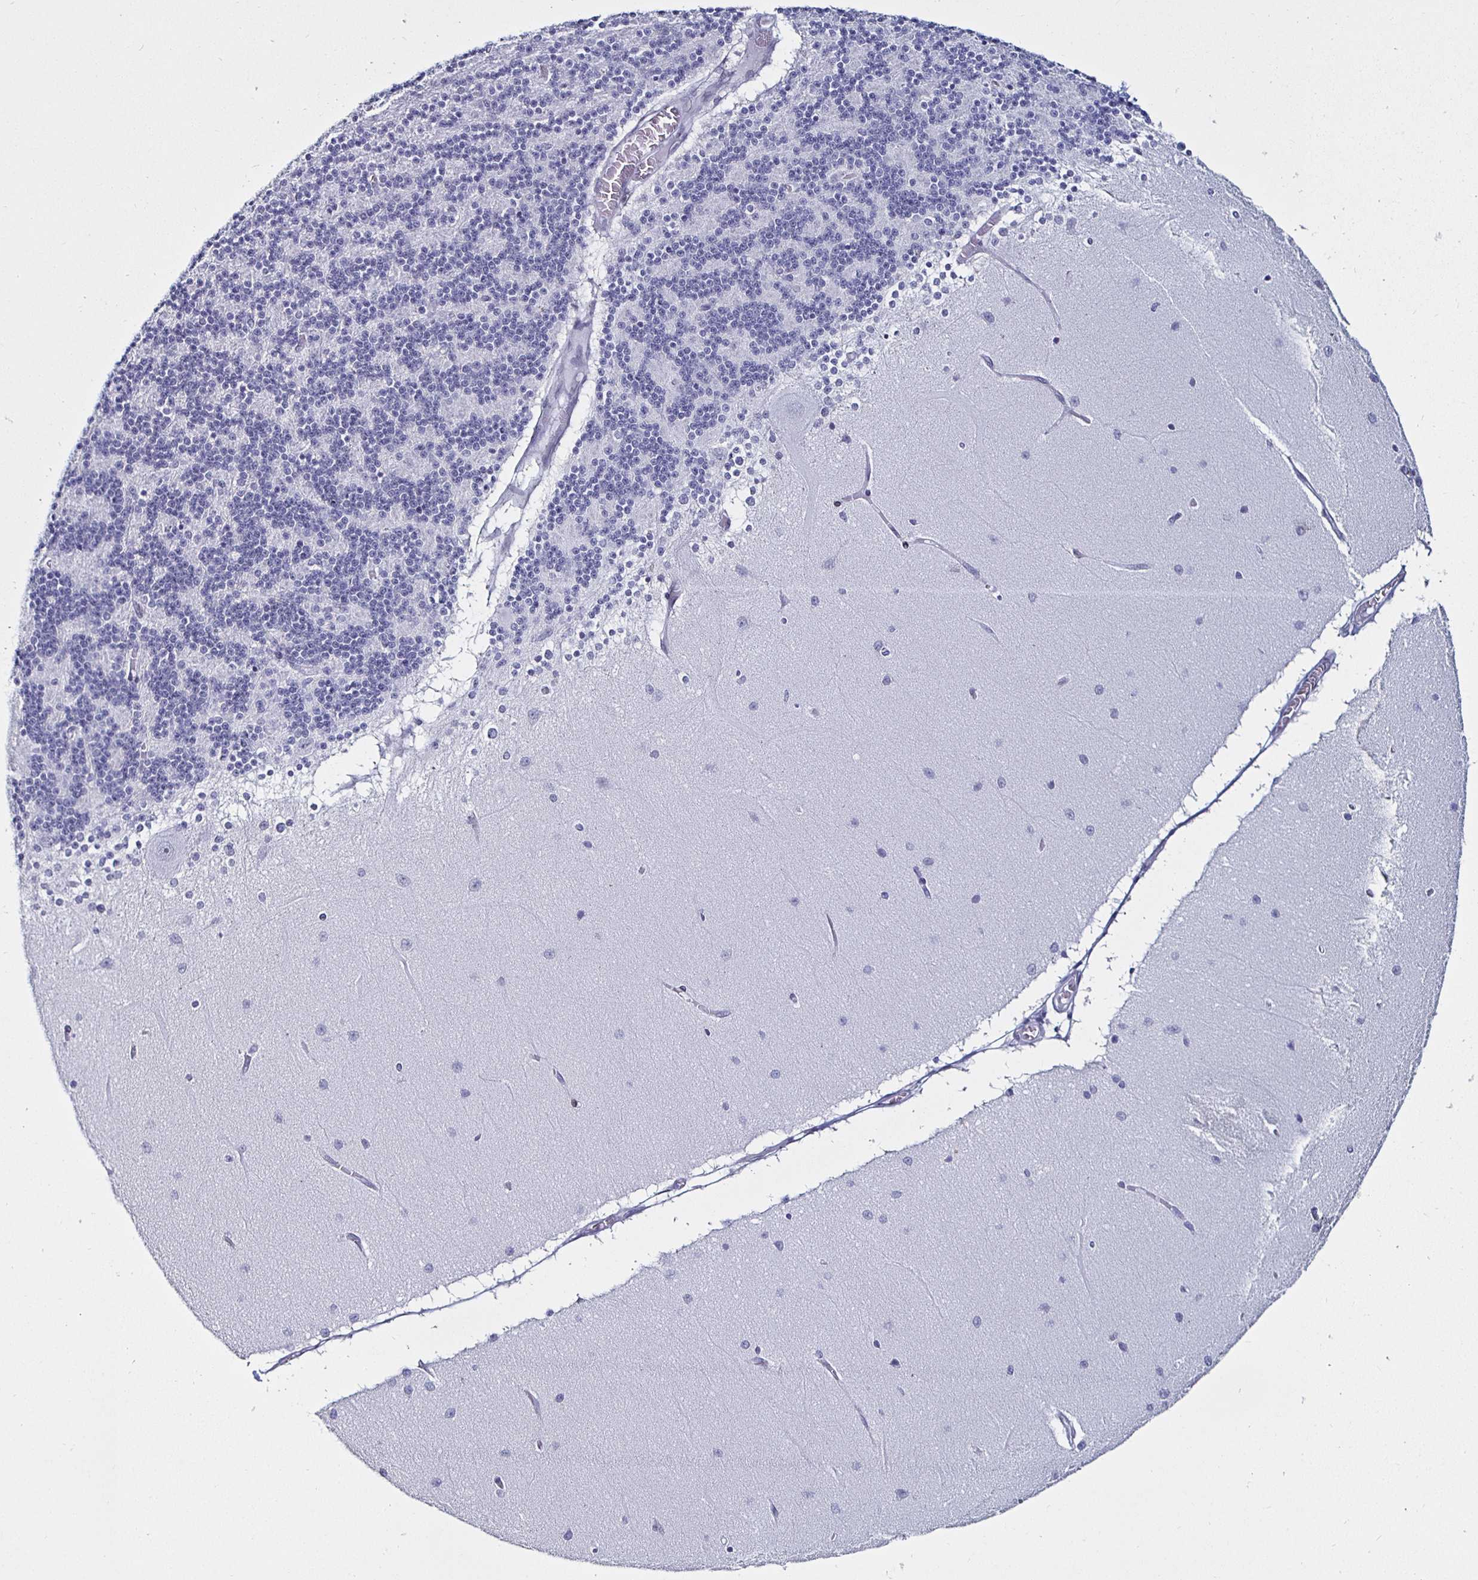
{"staining": {"intensity": "negative", "quantity": "none", "location": "none"}, "tissue": "cerebellum", "cell_type": "Cells in granular layer", "image_type": "normal", "snomed": [{"axis": "morphology", "description": "Normal tissue, NOS"}, {"axis": "topography", "description": "Cerebellum"}], "caption": "Immunohistochemical staining of unremarkable human cerebellum displays no significant staining in cells in granular layer.", "gene": "KRT4", "patient": {"sex": "female", "age": 54}}